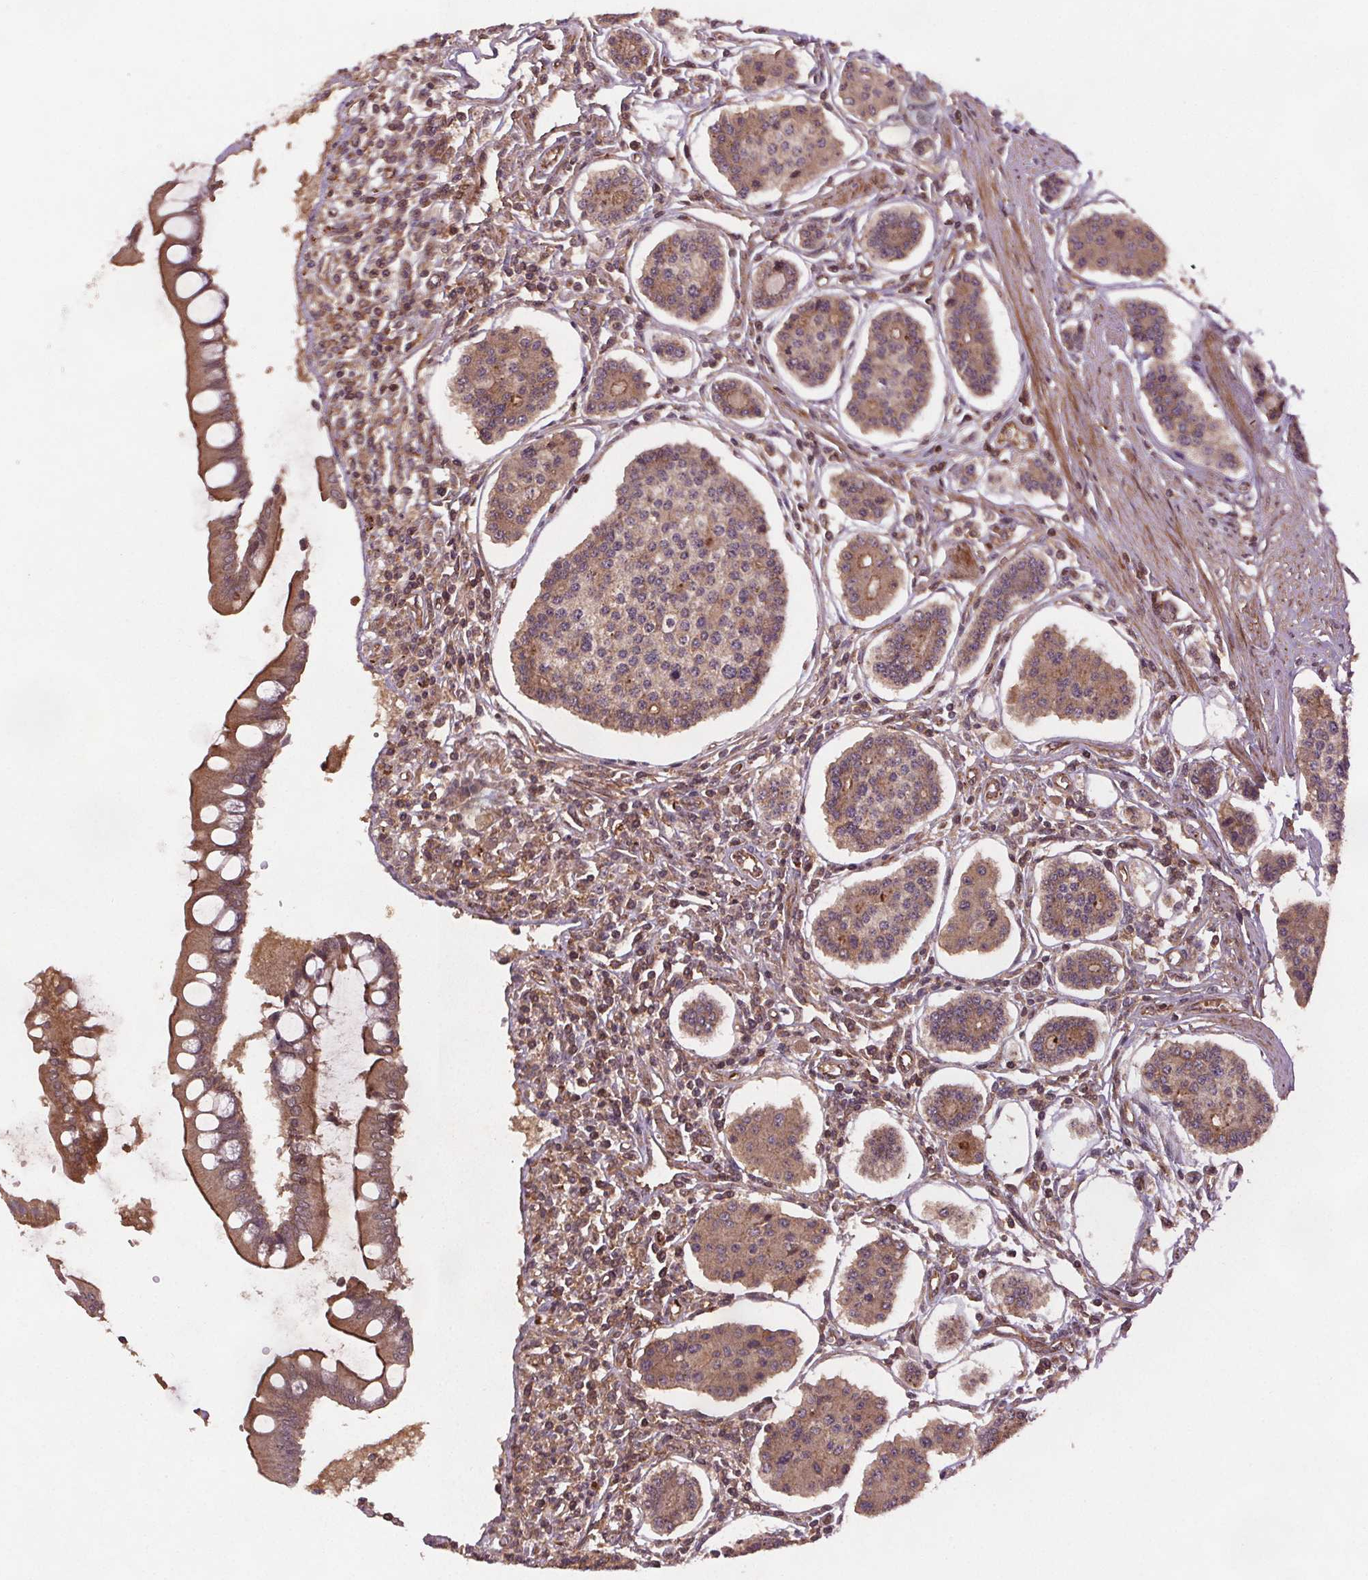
{"staining": {"intensity": "moderate", "quantity": ">75%", "location": "cytoplasmic/membranous"}, "tissue": "carcinoid", "cell_type": "Tumor cells", "image_type": "cancer", "snomed": [{"axis": "morphology", "description": "Carcinoid, malignant, NOS"}, {"axis": "topography", "description": "Small intestine"}], "caption": "High-magnification brightfield microscopy of carcinoid (malignant) stained with DAB (3,3'-diaminobenzidine) (brown) and counterstained with hematoxylin (blue). tumor cells exhibit moderate cytoplasmic/membranous staining is seen in about>75% of cells. (DAB (3,3'-diaminobenzidine) IHC, brown staining for protein, blue staining for nuclei).", "gene": "SEC14L2", "patient": {"sex": "female", "age": 65}}